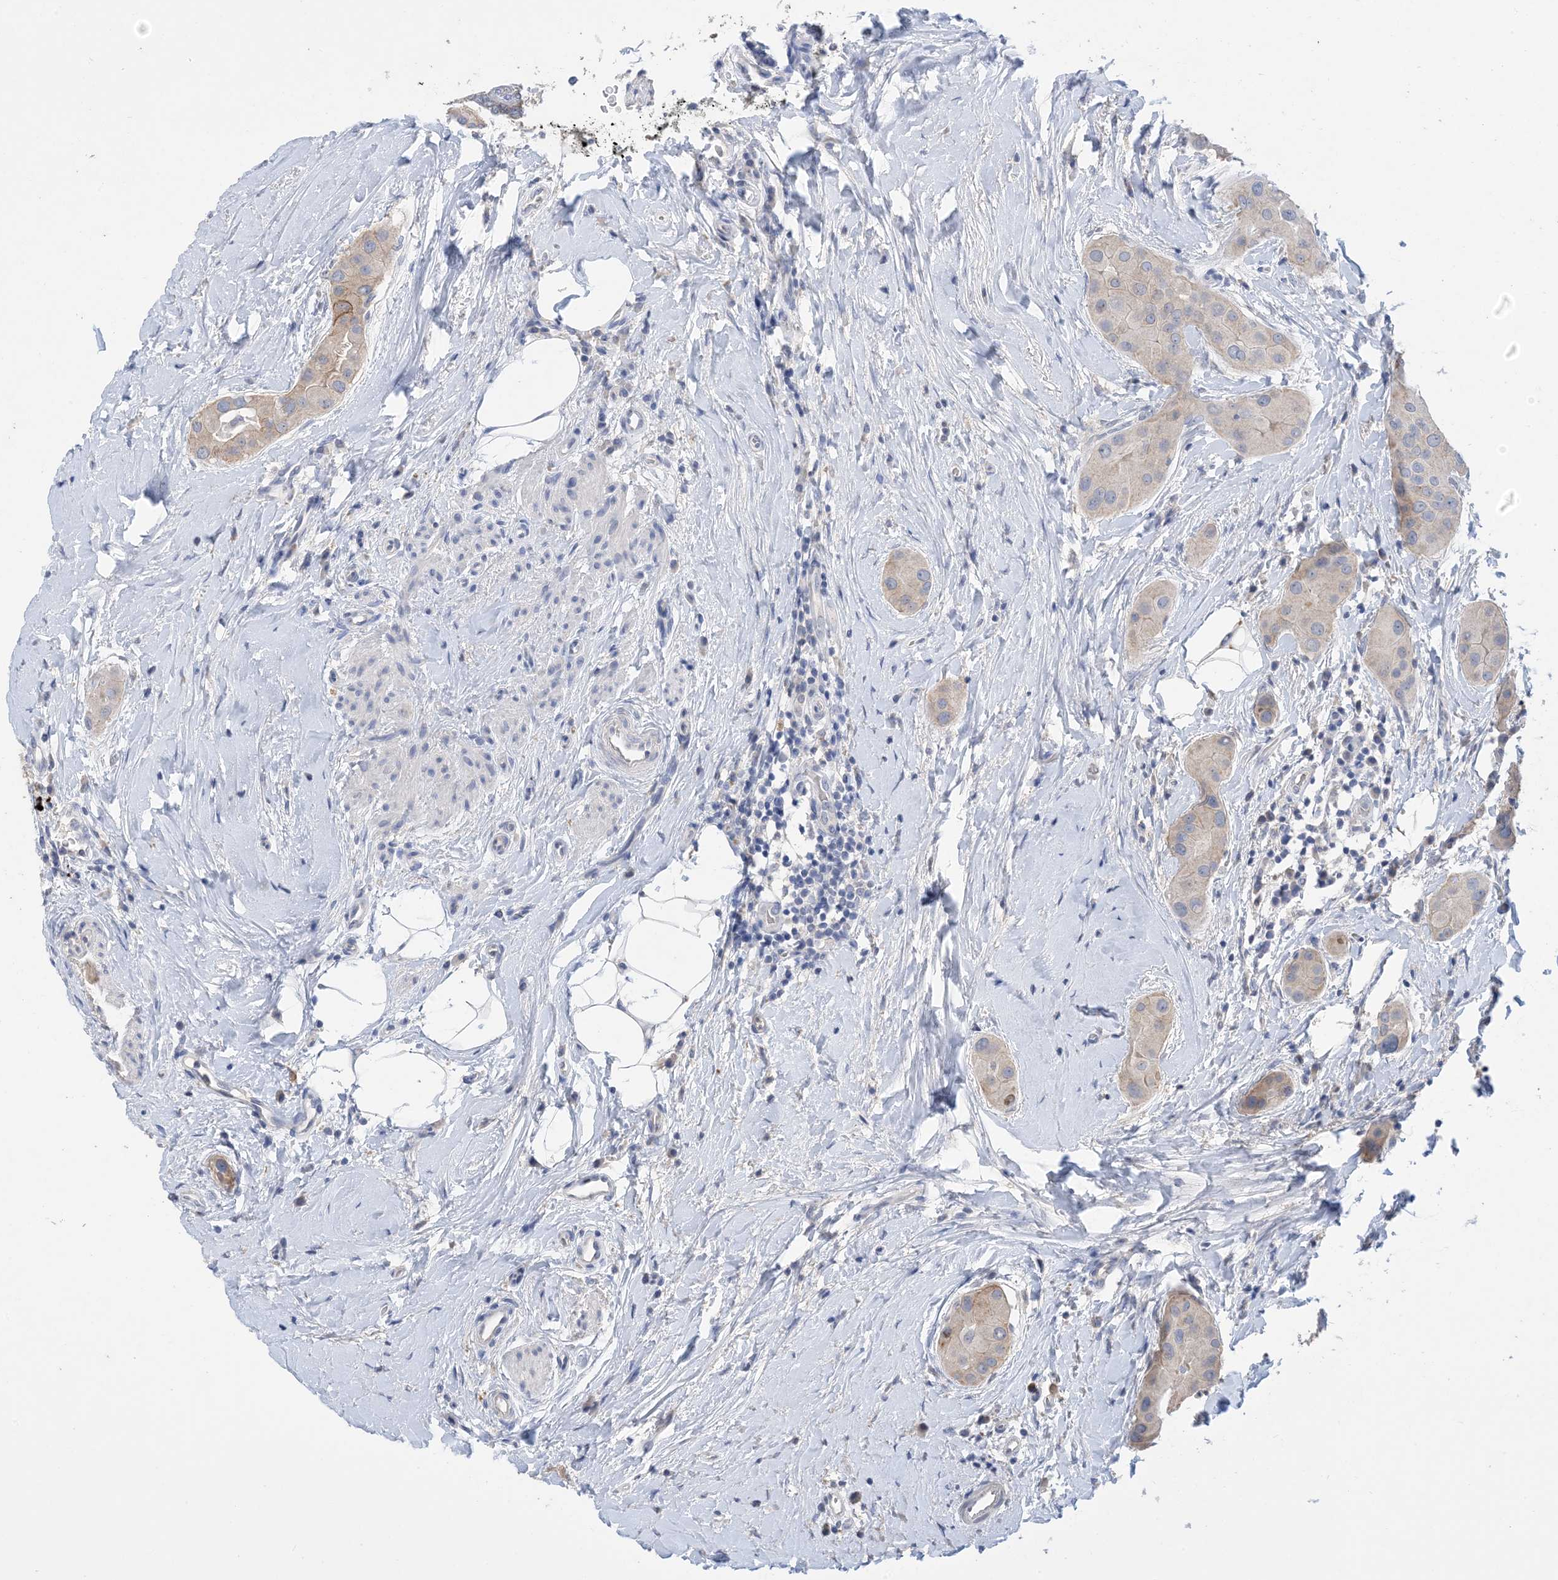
{"staining": {"intensity": "weak", "quantity": "<25%", "location": "cytoplasmic/membranous"}, "tissue": "thyroid cancer", "cell_type": "Tumor cells", "image_type": "cancer", "snomed": [{"axis": "morphology", "description": "Papillary adenocarcinoma, NOS"}, {"axis": "topography", "description": "Thyroid gland"}], "caption": "Tumor cells are negative for brown protein staining in papillary adenocarcinoma (thyroid).", "gene": "DSC3", "patient": {"sex": "male", "age": 33}}